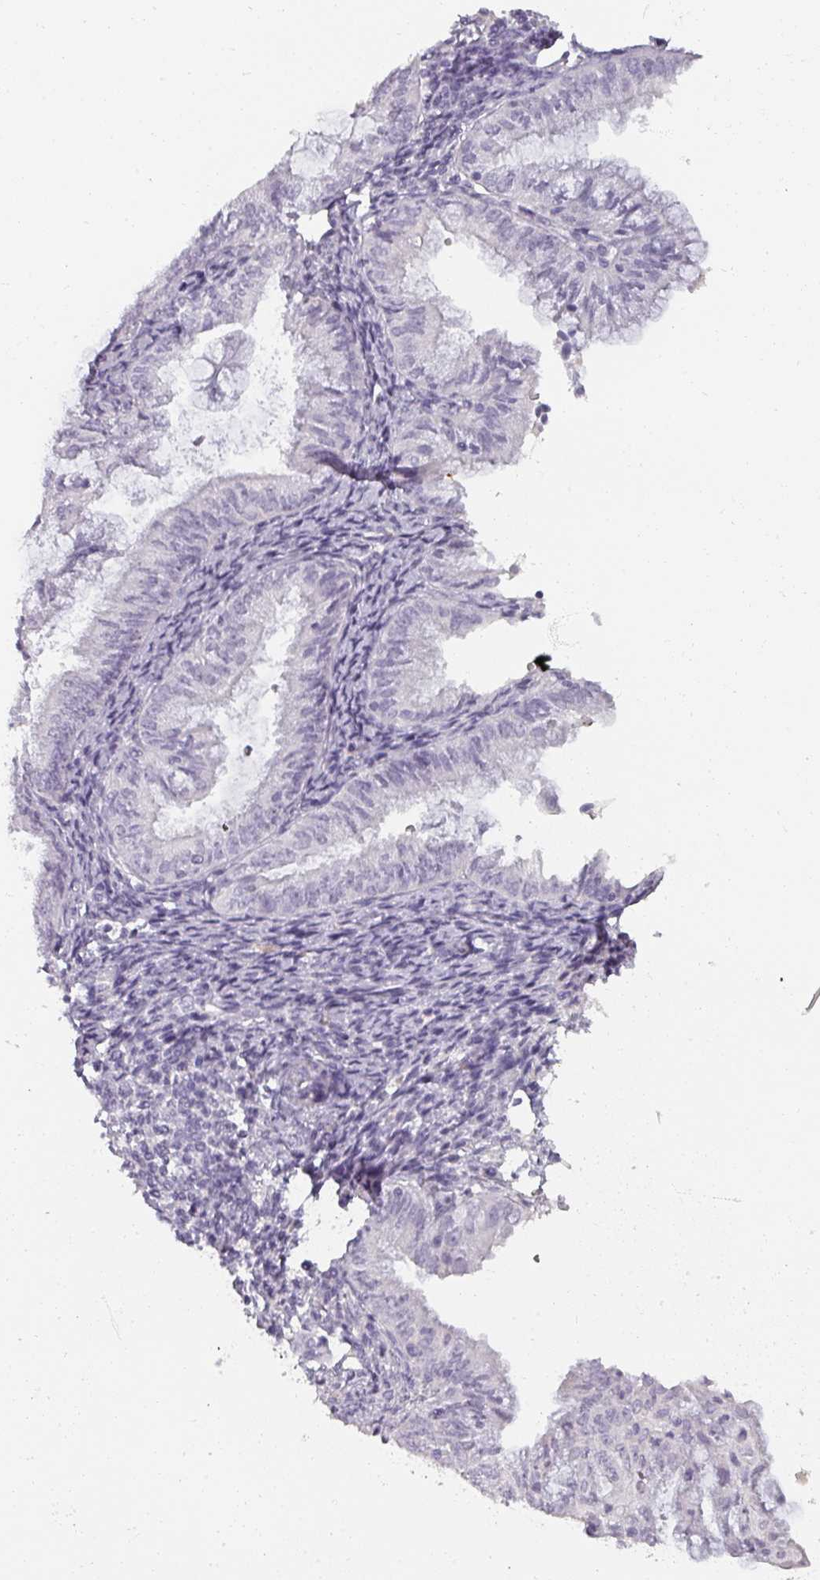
{"staining": {"intensity": "negative", "quantity": "none", "location": "none"}, "tissue": "endometrial cancer", "cell_type": "Tumor cells", "image_type": "cancer", "snomed": [{"axis": "morphology", "description": "Adenocarcinoma, NOS"}, {"axis": "topography", "description": "Endometrium"}], "caption": "Tumor cells are negative for protein expression in human endometrial adenocarcinoma. The staining was performed using DAB to visualize the protein expression in brown, while the nuclei were stained in blue with hematoxylin (Magnification: 20x).", "gene": "REG3G", "patient": {"sex": "female", "age": 55}}